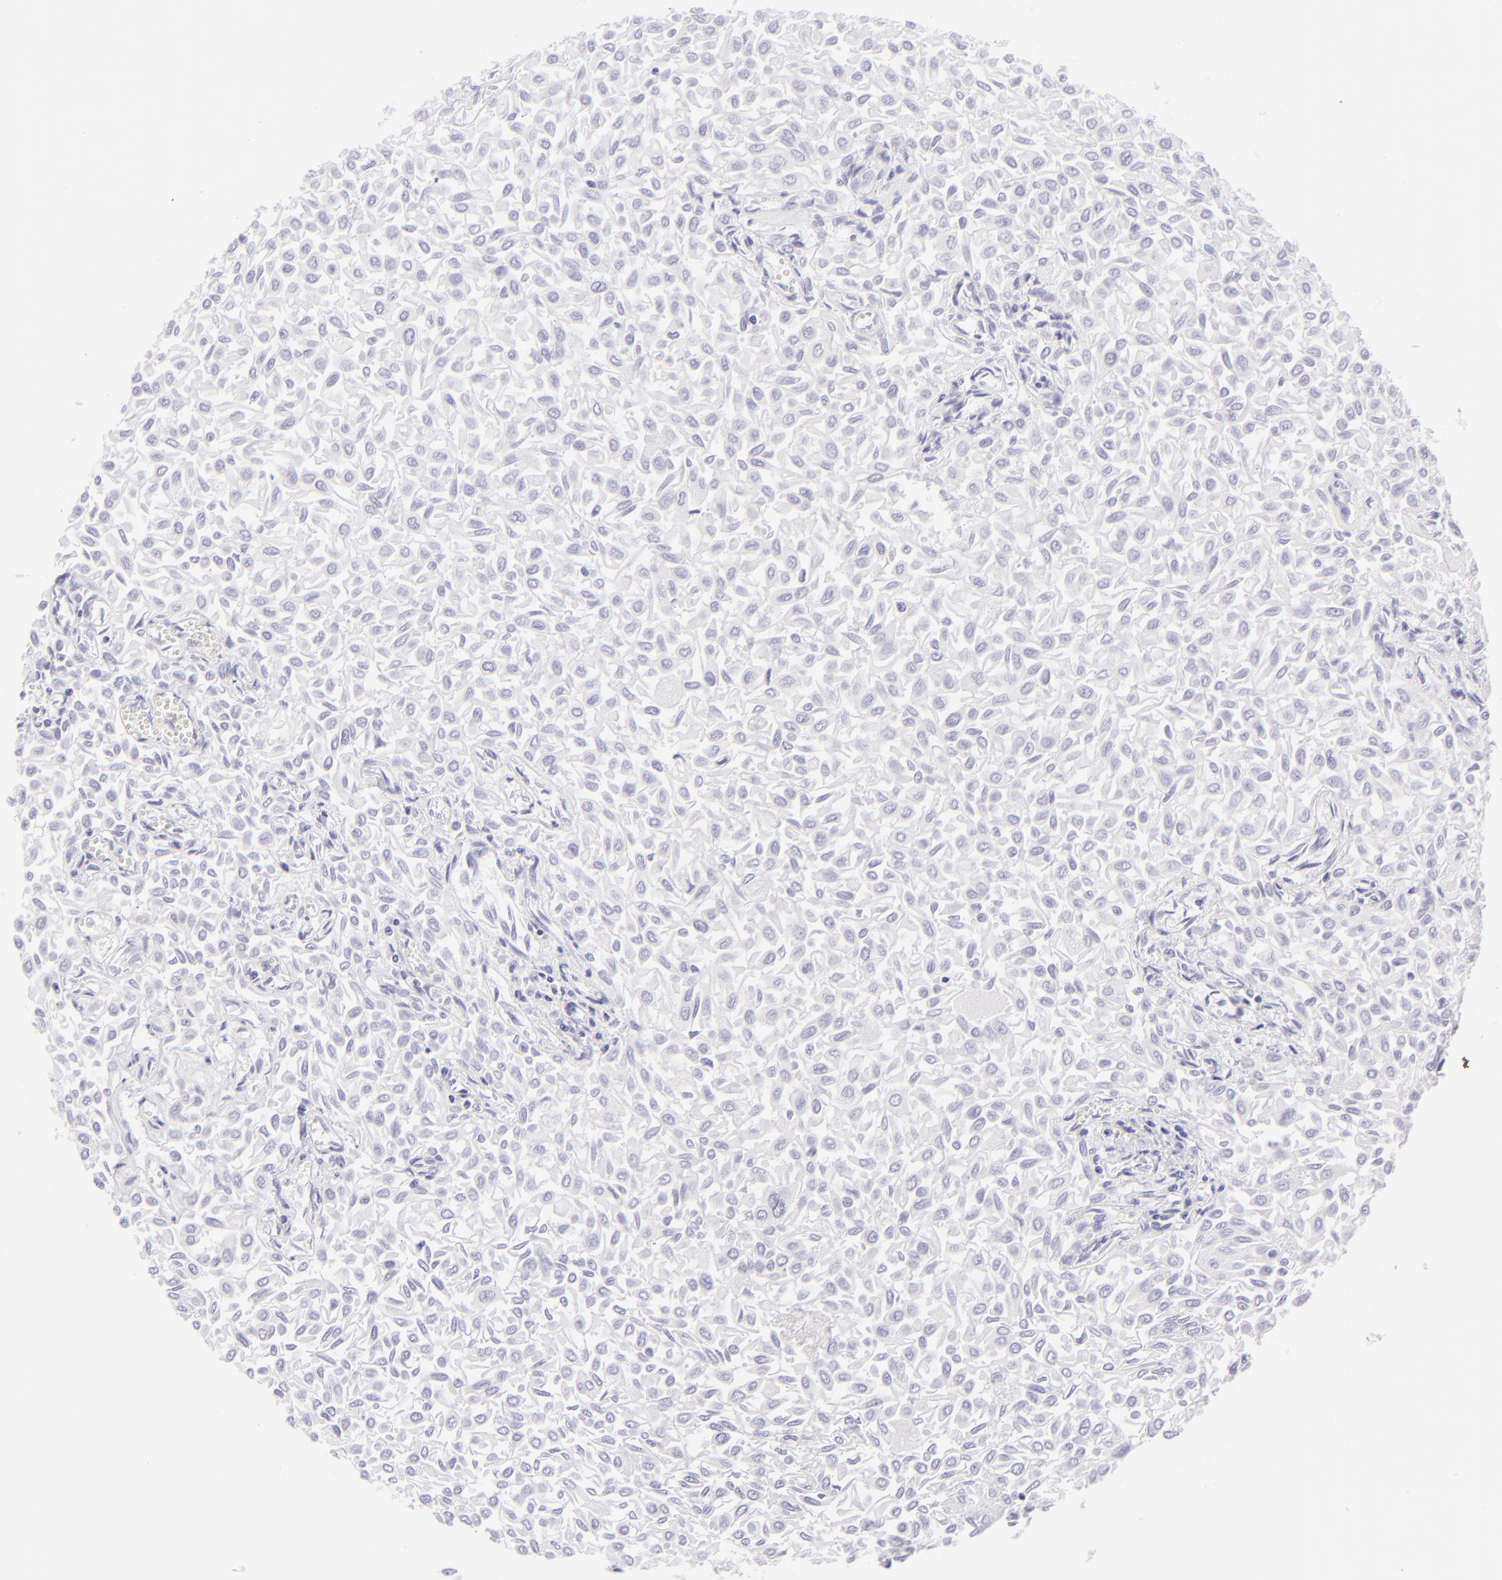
{"staining": {"intensity": "negative", "quantity": "none", "location": "none"}, "tissue": "urothelial cancer", "cell_type": "Tumor cells", "image_type": "cancer", "snomed": [{"axis": "morphology", "description": "Urothelial carcinoma, Low grade"}, {"axis": "topography", "description": "Urinary bladder"}], "caption": "A high-resolution micrograph shows immunohistochemistry staining of low-grade urothelial carcinoma, which displays no significant positivity in tumor cells.", "gene": "FCER2", "patient": {"sex": "male", "age": 64}}